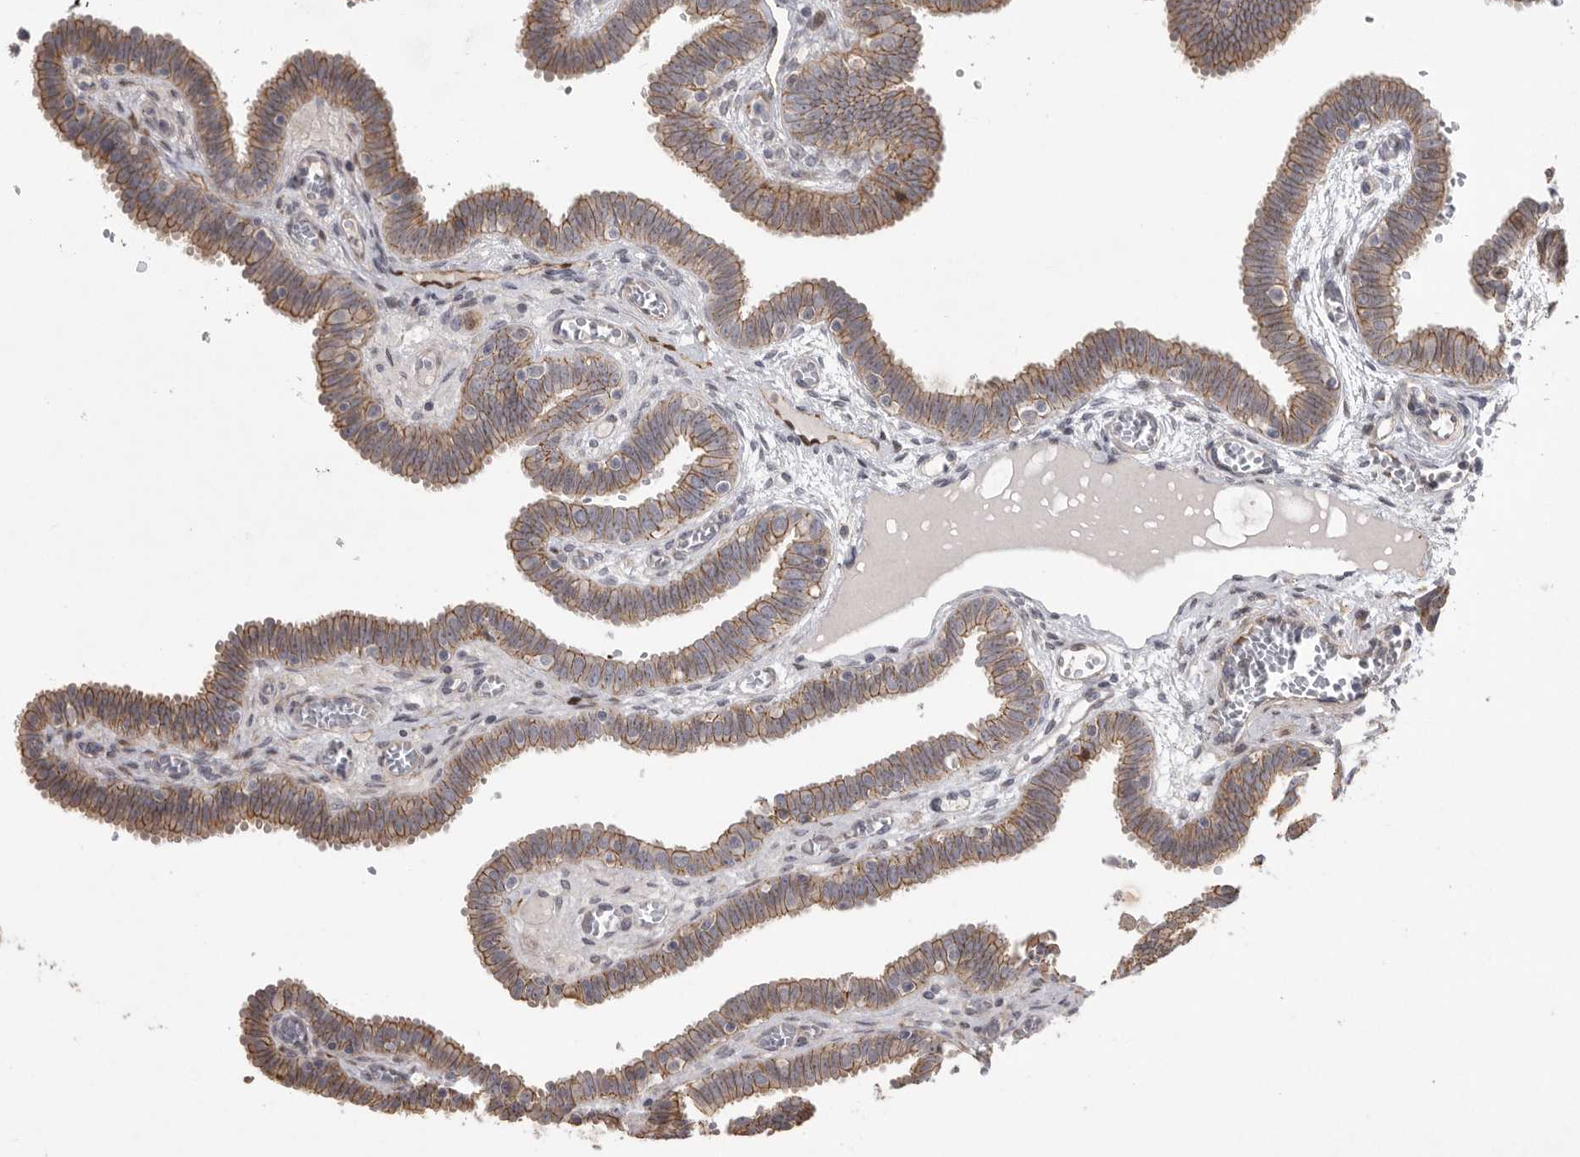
{"staining": {"intensity": "moderate", "quantity": "25%-75%", "location": "cytoplasmic/membranous"}, "tissue": "fallopian tube", "cell_type": "Glandular cells", "image_type": "normal", "snomed": [{"axis": "morphology", "description": "Normal tissue, NOS"}, {"axis": "topography", "description": "Fallopian tube"}, {"axis": "topography", "description": "Placenta"}], "caption": "IHC (DAB) staining of normal human fallopian tube demonstrates moderate cytoplasmic/membranous protein positivity in approximately 25%-75% of glandular cells.", "gene": "MPDZ", "patient": {"sex": "female", "age": 32}}